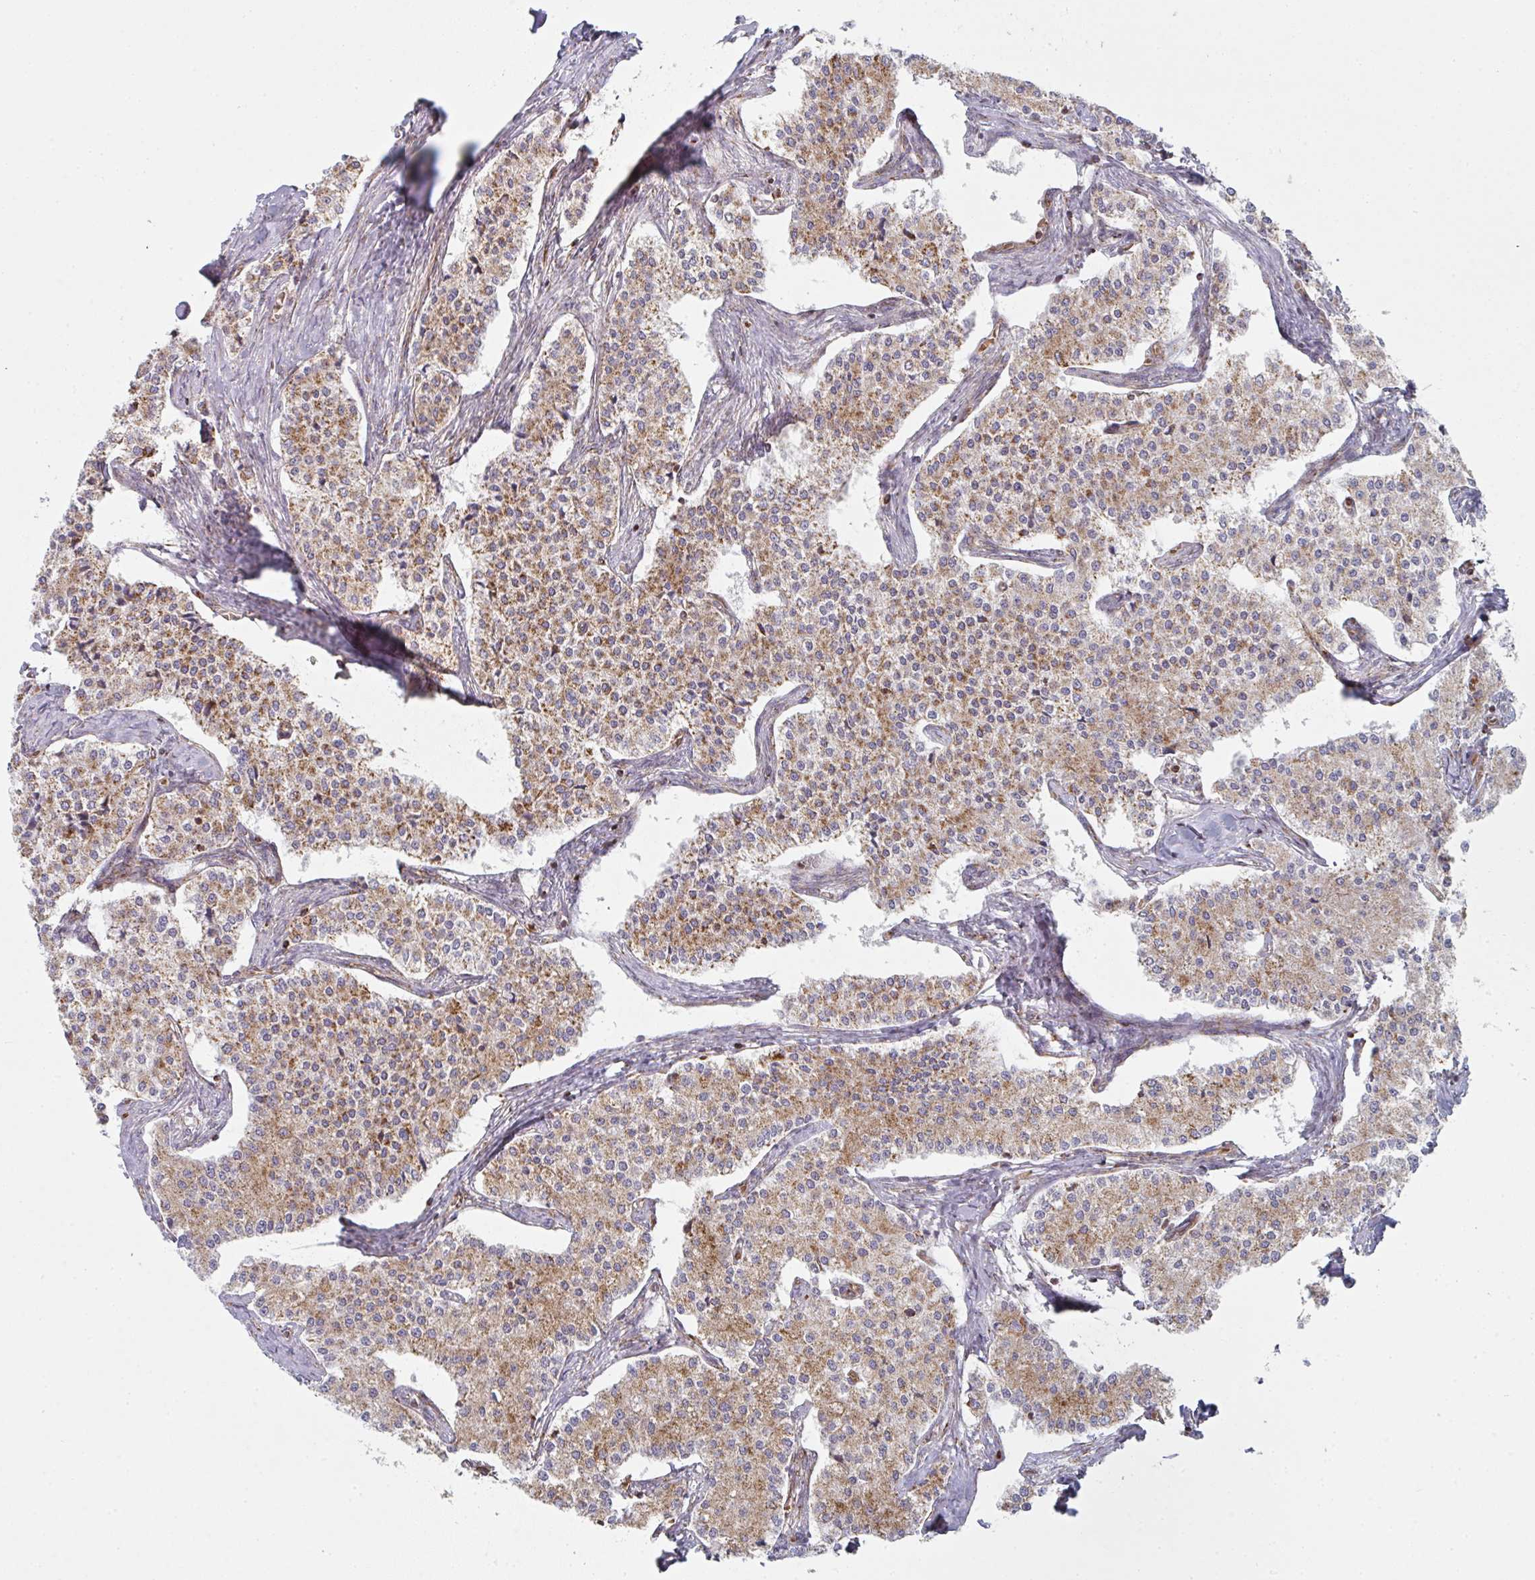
{"staining": {"intensity": "moderate", "quantity": ">75%", "location": "cytoplasmic/membranous"}, "tissue": "carcinoid", "cell_type": "Tumor cells", "image_type": "cancer", "snomed": [{"axis": "morphology", "description": "Carcinoid, malignant, NOS"}, {"axis": "topography", "description": "Colon"}], "caption": "High-magnification brightfield microscopy of malignant carcinoid stained with DAB (3,3'-diaminobenzidine) (brown) and counterstained with hematoxylin (blue). tumor cells exhibit moderate cytoplasmic/membranous expression is identified in approximately>75% of cells. (IHC, brightfield microscopy, high magnification).", "gene": "ZNF526", "patient": {"sex": "female", "age": 52}}